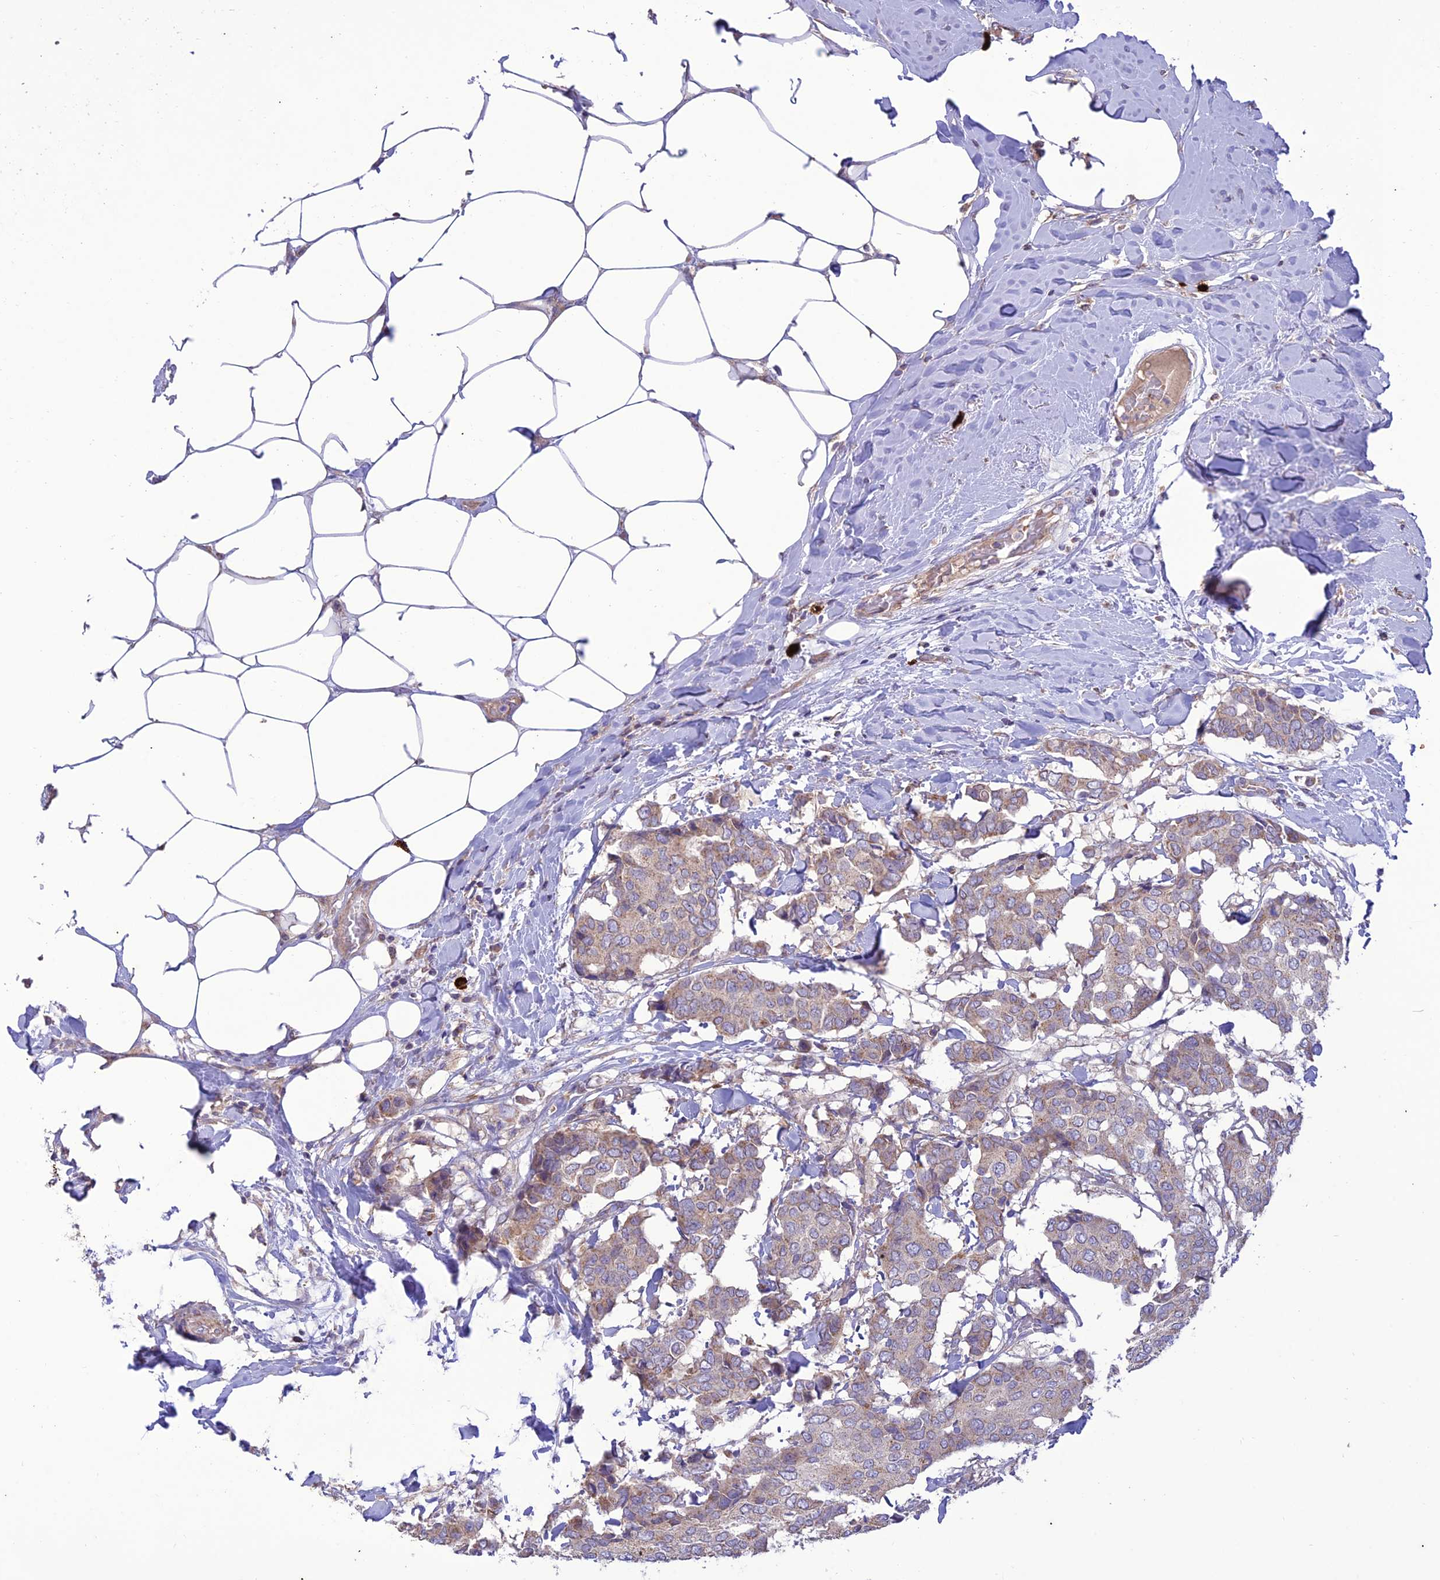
{"staining": {"intensity": "moderate", "quantity": "<25%", "location": "cytoplasmic/membranous"}, "tissue": "breast cancer", "cell_type": "Tumor cells", "image_type": "cancer", "snomed": [{"axis": "morphology", "description": "Duct carcinoma"}, {"axis": "topography", "description": "Breast"}], "caption": "Immunohistochemistry (DAB (3,3'-diaminobenzidine)) staining of human breast cancer (invasive ductal carcinoma) demonstrates moderate cytoplasmic/membranous protein staining in about <25% of tumor cells.", "gene": "NDUFAF1", "patient": {"sex": "female", "age": 75}}